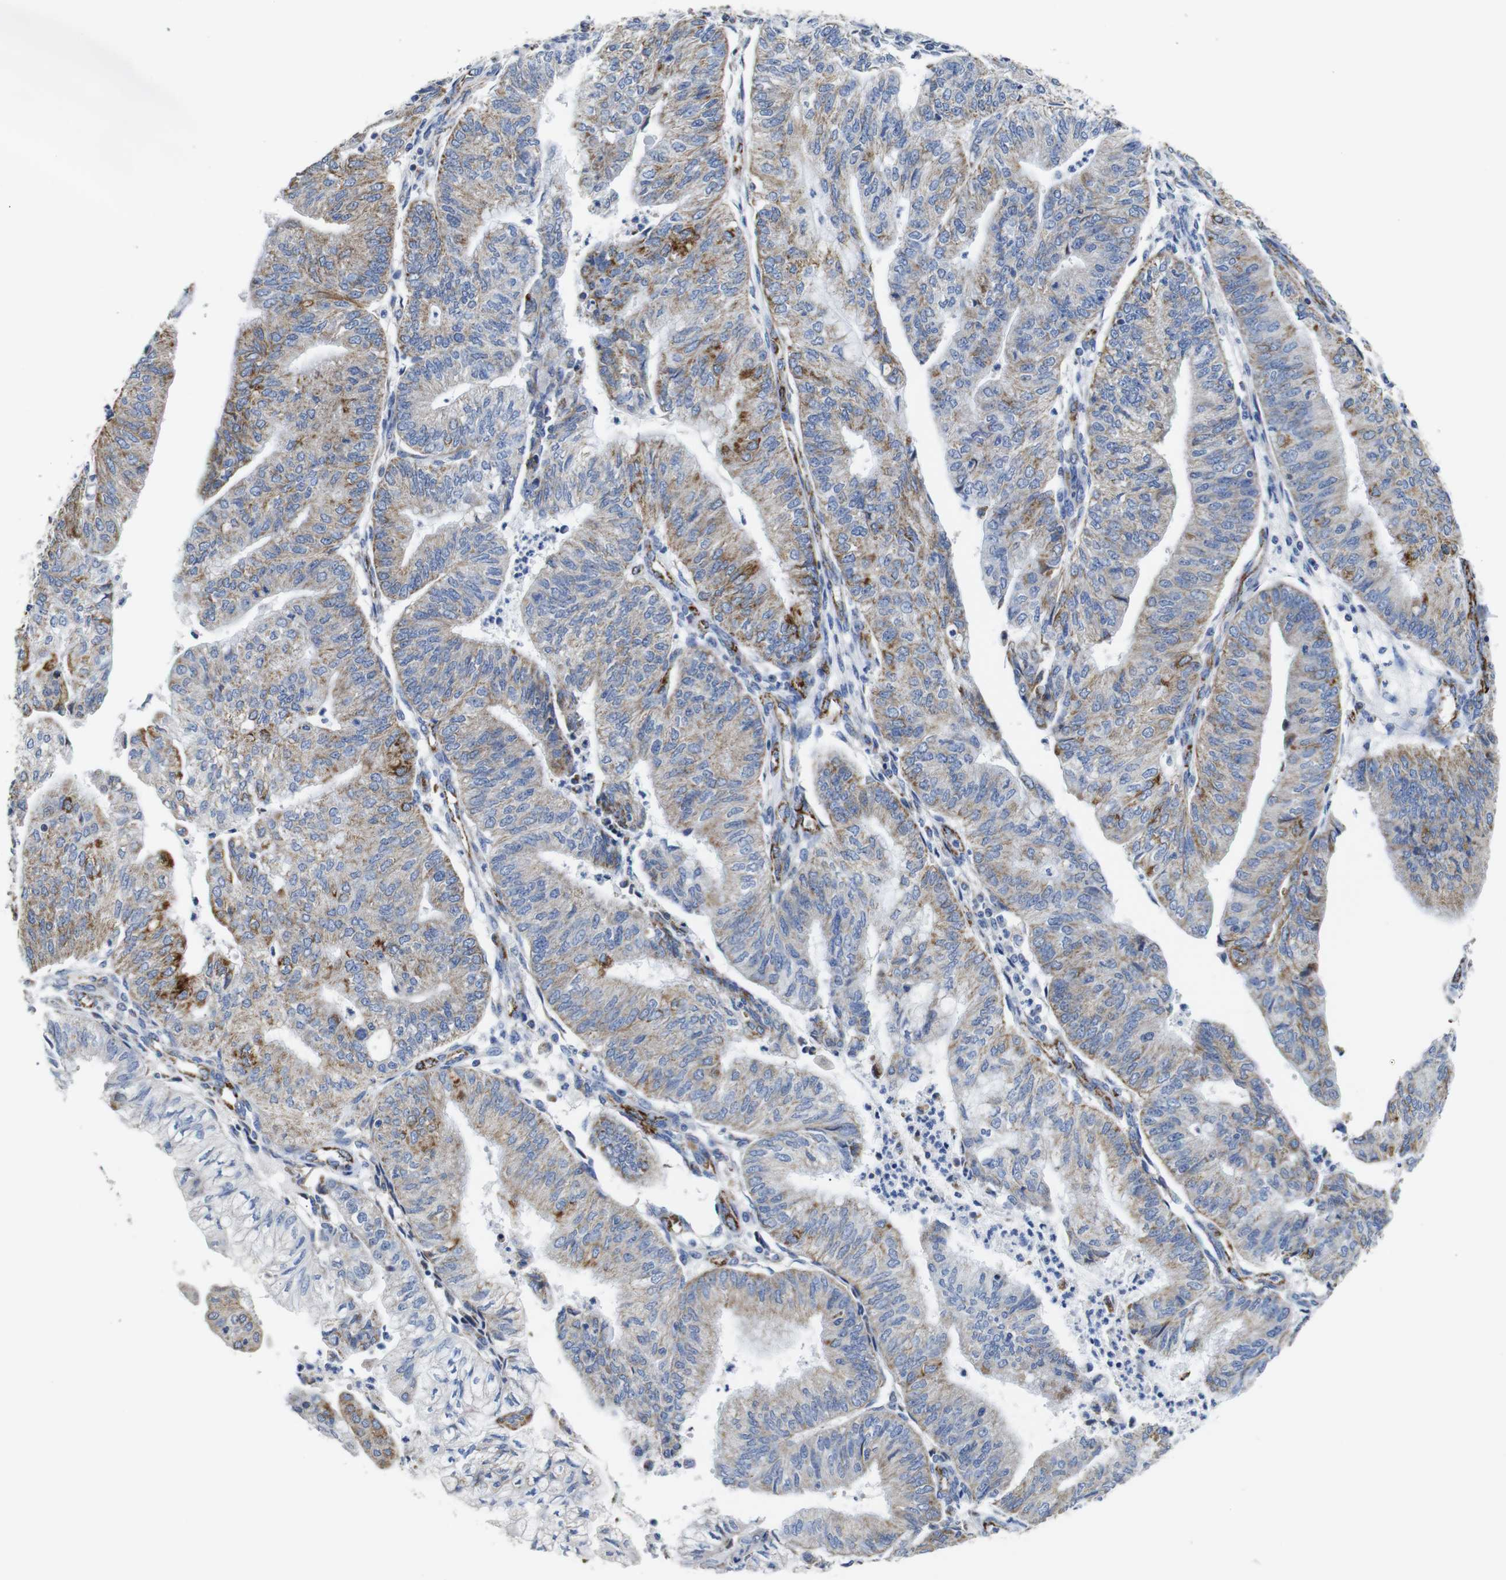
{"staining": {"intensity": "moderate", "quantity": "25%-75%", "location": "cytoplasmic/membranous"}, "tissue": "endometrial cancer", "cell_type": "Tumor cells", "image_type": "cancer", "snomed": [{"axis": "morphology", "description": "Adenocarcinoma, NOS"}, {"axis": "topography", "description": "Endometrium"}], "caption": "Protein expression analysis of endometrial cancer reveals moderate cytoplasmic/membranous staining in approximately 25%-75% of tumor cells. Using DAB (brown) and hematoxylin (blue) stains, captured at high magnification using brightfield microscopy.", "gene": "MAOA", "patient": {"sex": "female", "age": 59}}